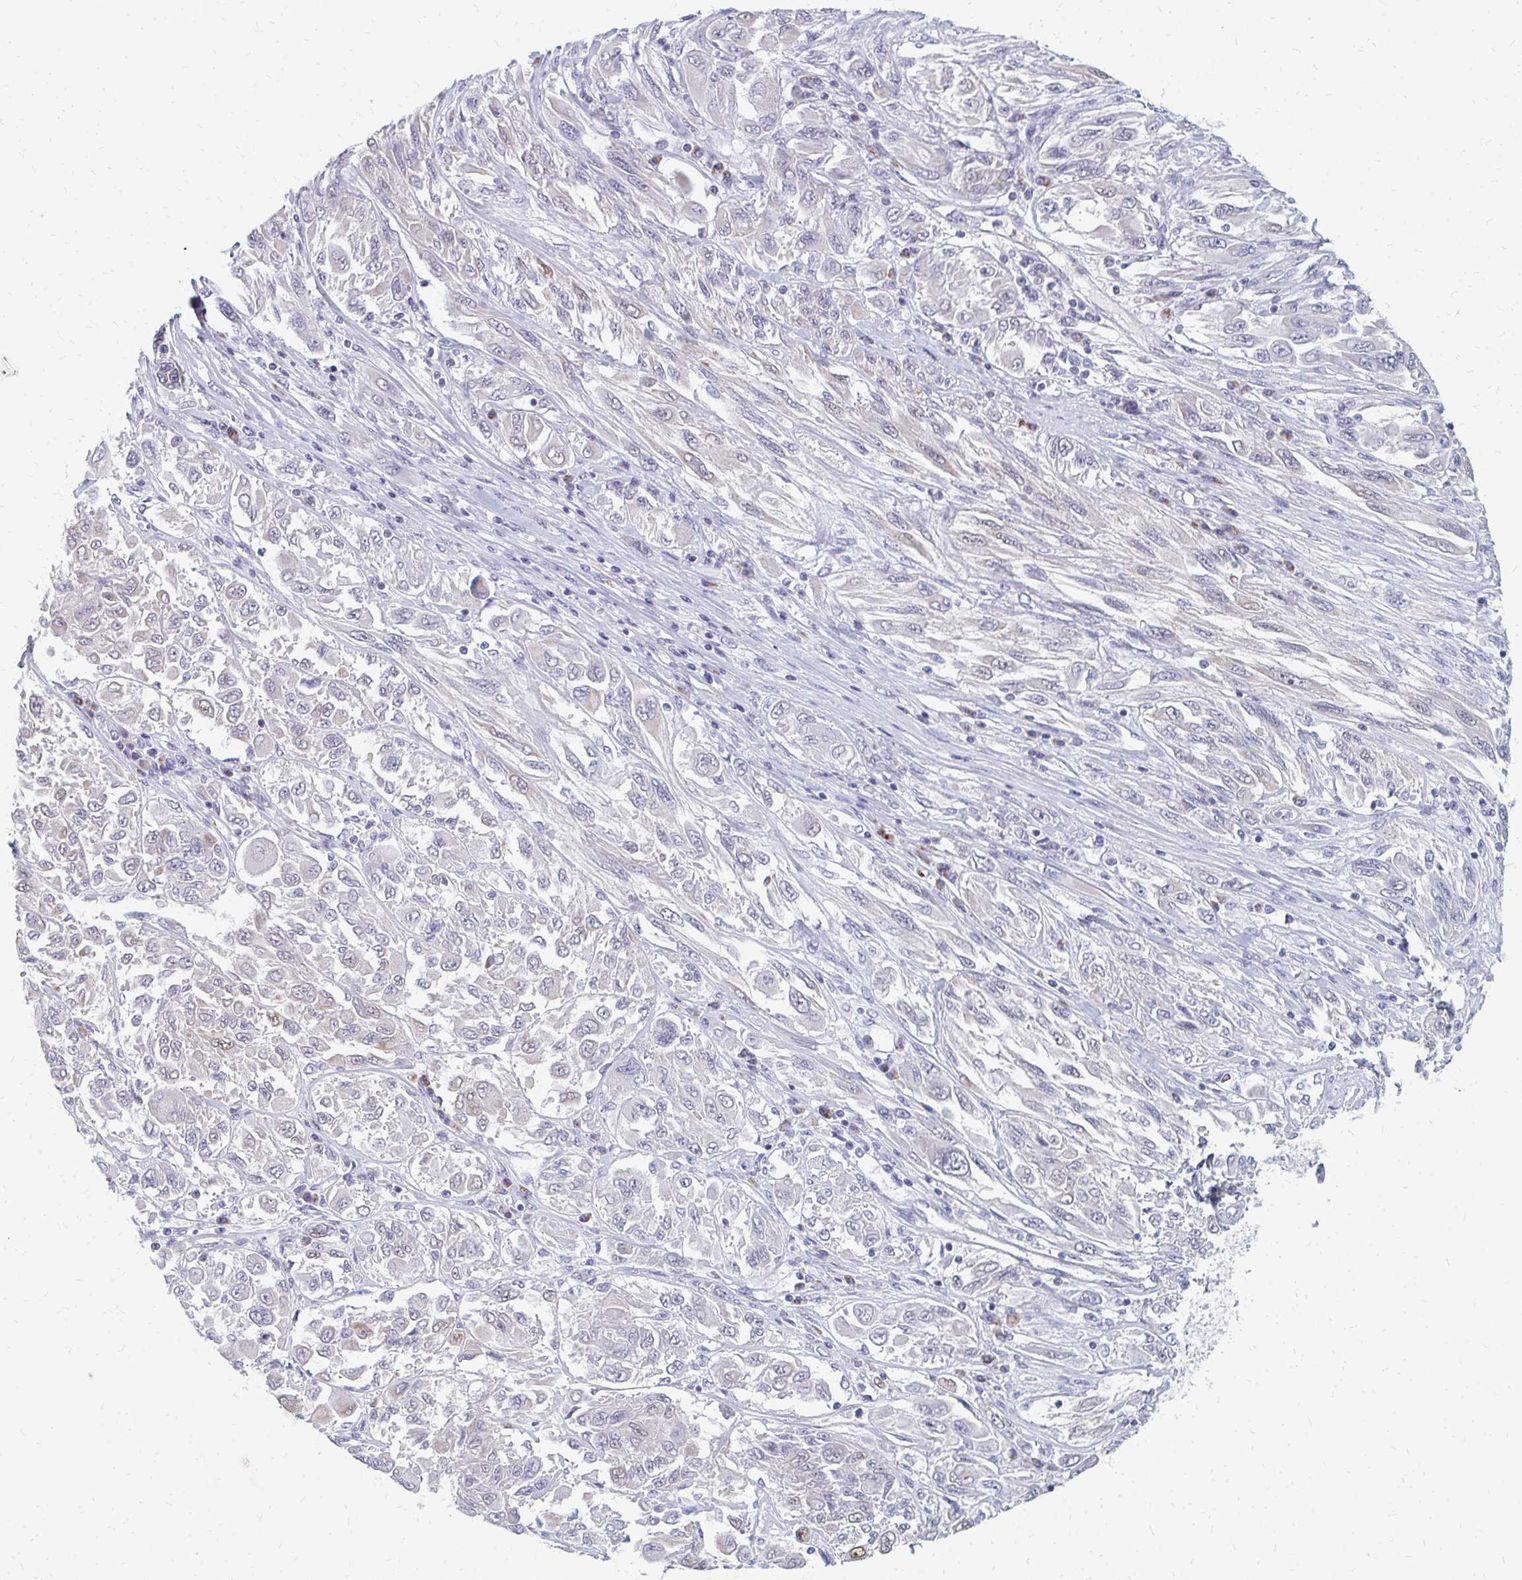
{"staining": {"intensity": "negative", "quantity": "none", "location": "none"}, "tissue": "melanoma", "cell_type": "Tumor cells", "image_type": "cancer", "snomed": [{"axis": "morphology", "description": "Malignant melanoma, NOS"}, {"axis": "topography", "description": "Skin"}], "caption": "Human melanoma stained for a protein using immunohistochemistry (IHC) displays no staining in tumor cells.", "gene": "OR10V1", "patient": {"sex": "female", "age": 91}}